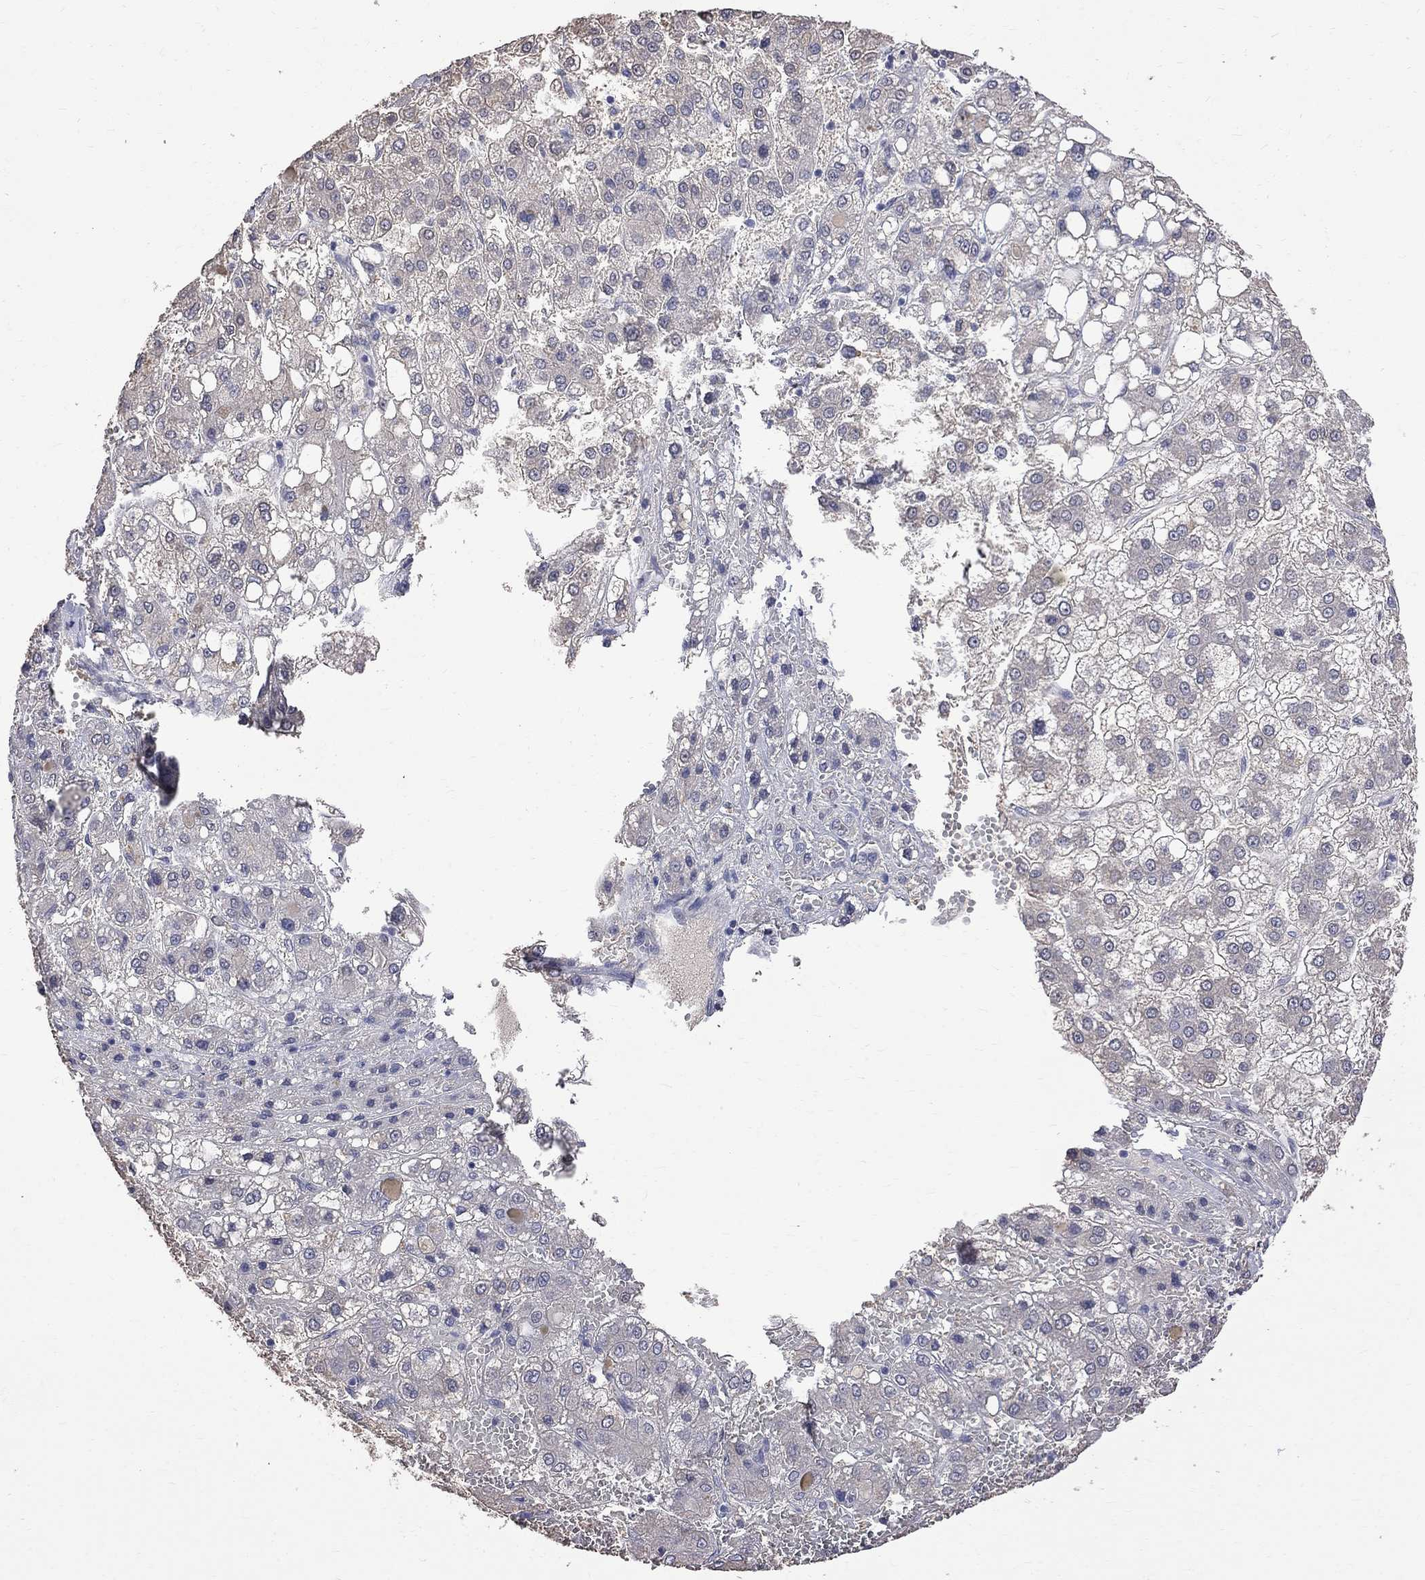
{"staining": {"intensity": "negative", "quantity": "none", "location": "none"}, "tissue": "liver cancer", "cell_type": "Tumor cells", "image_type": "cancer", "snomed": [{"axis": "morphology", "description": "Carcinoma, Hepatocellular, NOS"}, {"axis": "topography", "description": "Liver"}], "caption": "Protein analysis of liver cancer demonstrates no significant staining in tumor cells.", "gene": "CKAP2", "patient": {"sex": "male", "age": 73}}